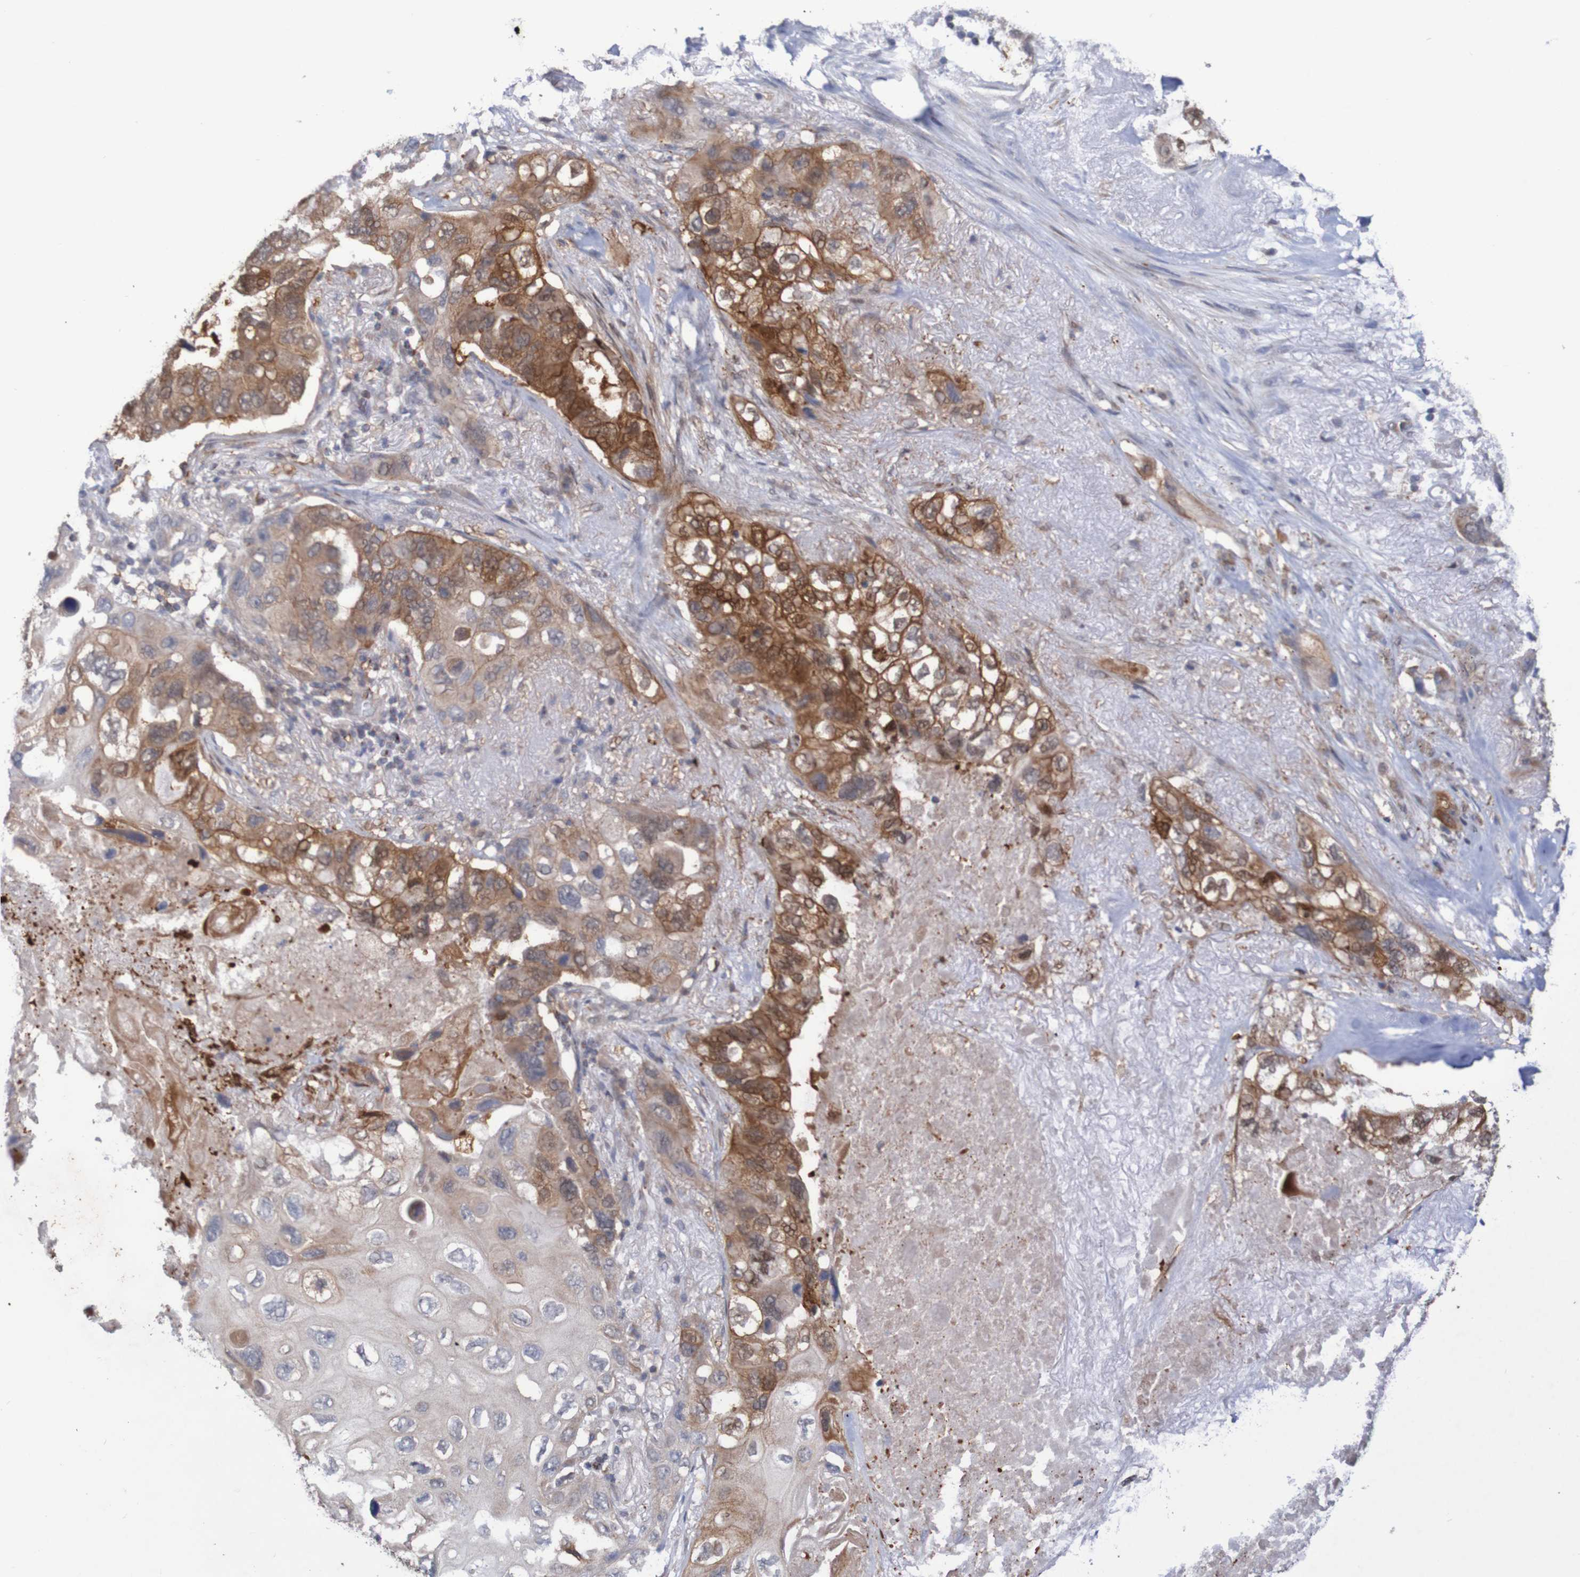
{"staining": {"intensity": "strong", "quantity": "25%-75%", "location": "cytoplasmic/membranous"}, "tissue": "lung cancer", "cell_type": "Tumor cells", "image_type": "cancer", "snomed": [{"axis": "morphology", "description": "Squamous cell carcinoma, NOS"}, {"axis": "topography", "description": "Lung"}], "caption": "Immunohistochemical staining of lung cancer (squamous cell carcinoma) demonstrates high levels of strong cytoplasmic/membranous positivity in about 25%-75% of tumor cells.", "gene": "C3orf18", "patient": {"sex": "female", "age": 73}}